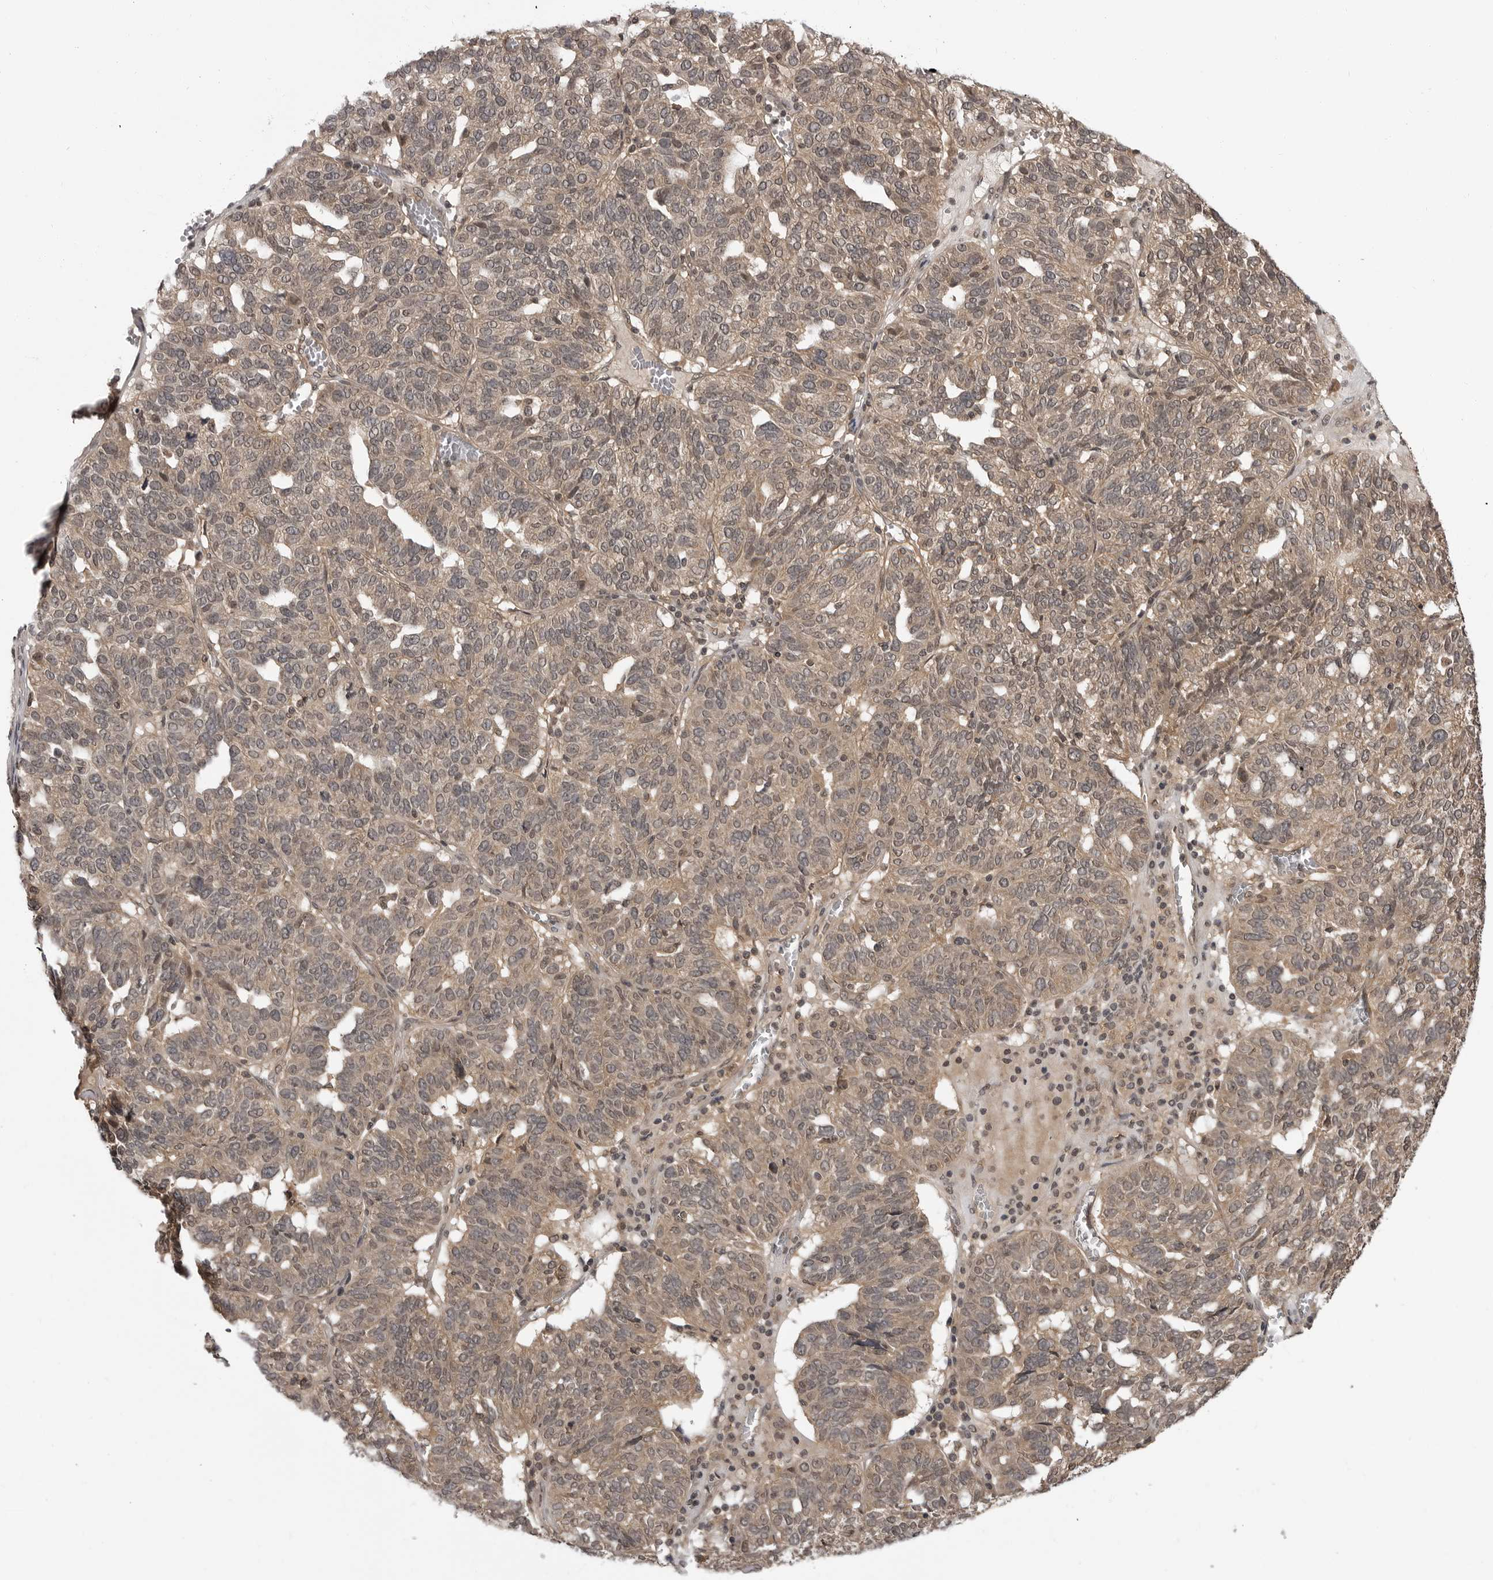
{"staining": {"intensity": "weak", "quantity": "25%-75%", "location": "cytoplasmic/membranous,nuclear"}, "tissue": "ovarian cancer", "cell_type": "Tumor cells", "image_type": "cancer", "snomed": [{"axis": "morphology", "description": "Cystadenocarcinoma, serous, NOS"}, {"axis": "topography", "description": "Ovary"}], "caption": "Ovarian cancer (serous cystadenocarcinoma) was stained to show a protein in brown. There is low levels of weak cytoplasmic/membranous and nuclear expression in about 25%-75% of tumor cells. The staining is performed using DAB brown chromogen to label protein expression. The nuclei are counter-stained blue using hematoxylin.", "gene": "IL24", "patient": {"sex": "female", "age": 59}}